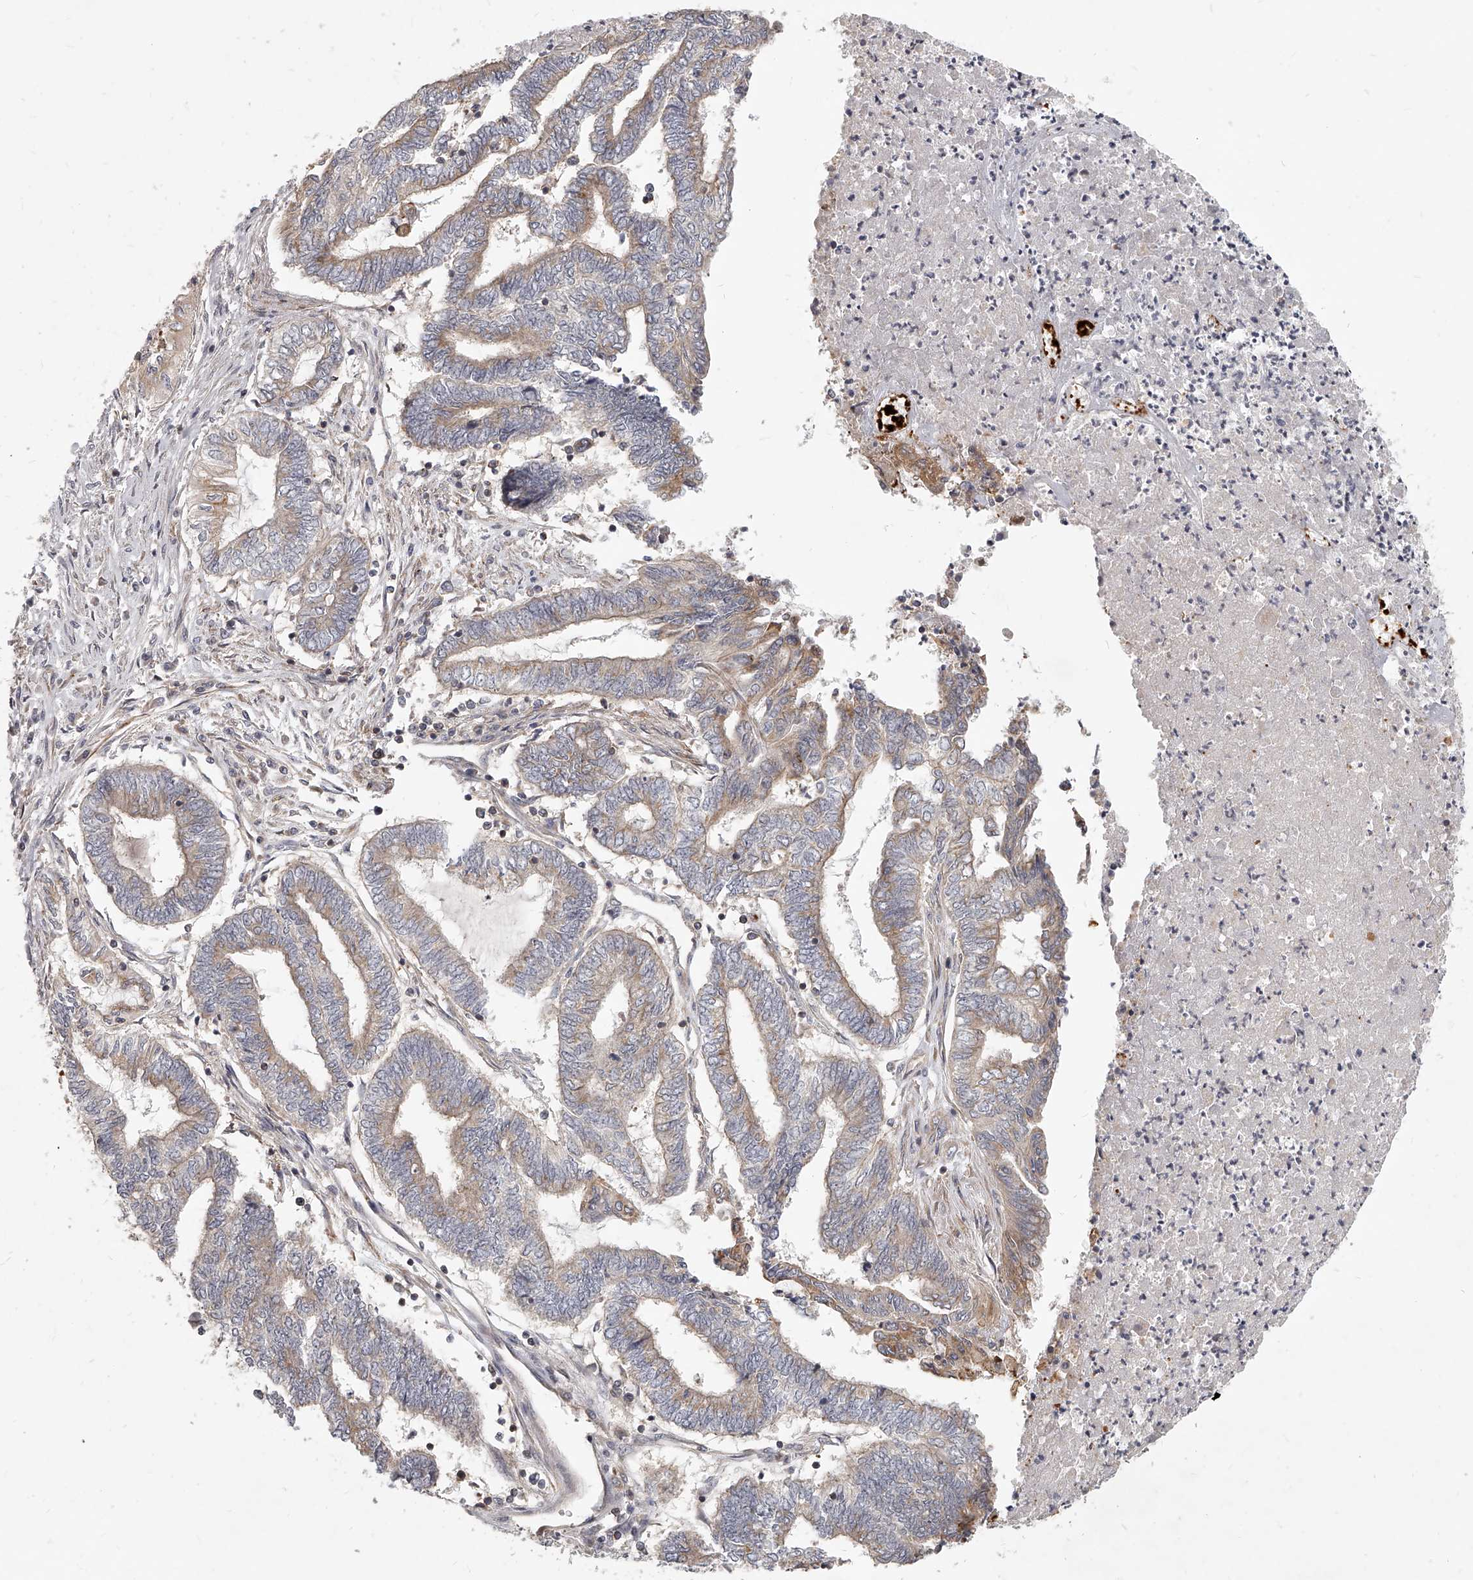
{"staining": {"intensity": "weak", "quantity": "25%-75%", "location": "cytoplasmic/membranous"}, "tissue": "endometrial cancer", "cell_type": "Tumor cells", "image_type": "cancer", "snomed": [{"axis": "morphology", "description": "Adenocarcinoma, NOS"}, {"axis": "topography", "description": "Uterus"}, {"axis": "topography", "description": "Endometrium"}], "caption": "Endometrial cancer stained for a protein exhibits weak cytoplasmic/membranous positivity in tumor cells. (IHC, brightfield microscopy, high magnification).", "gene": "SLC37A1", "patient": {"sex": "female", "age": 70}}